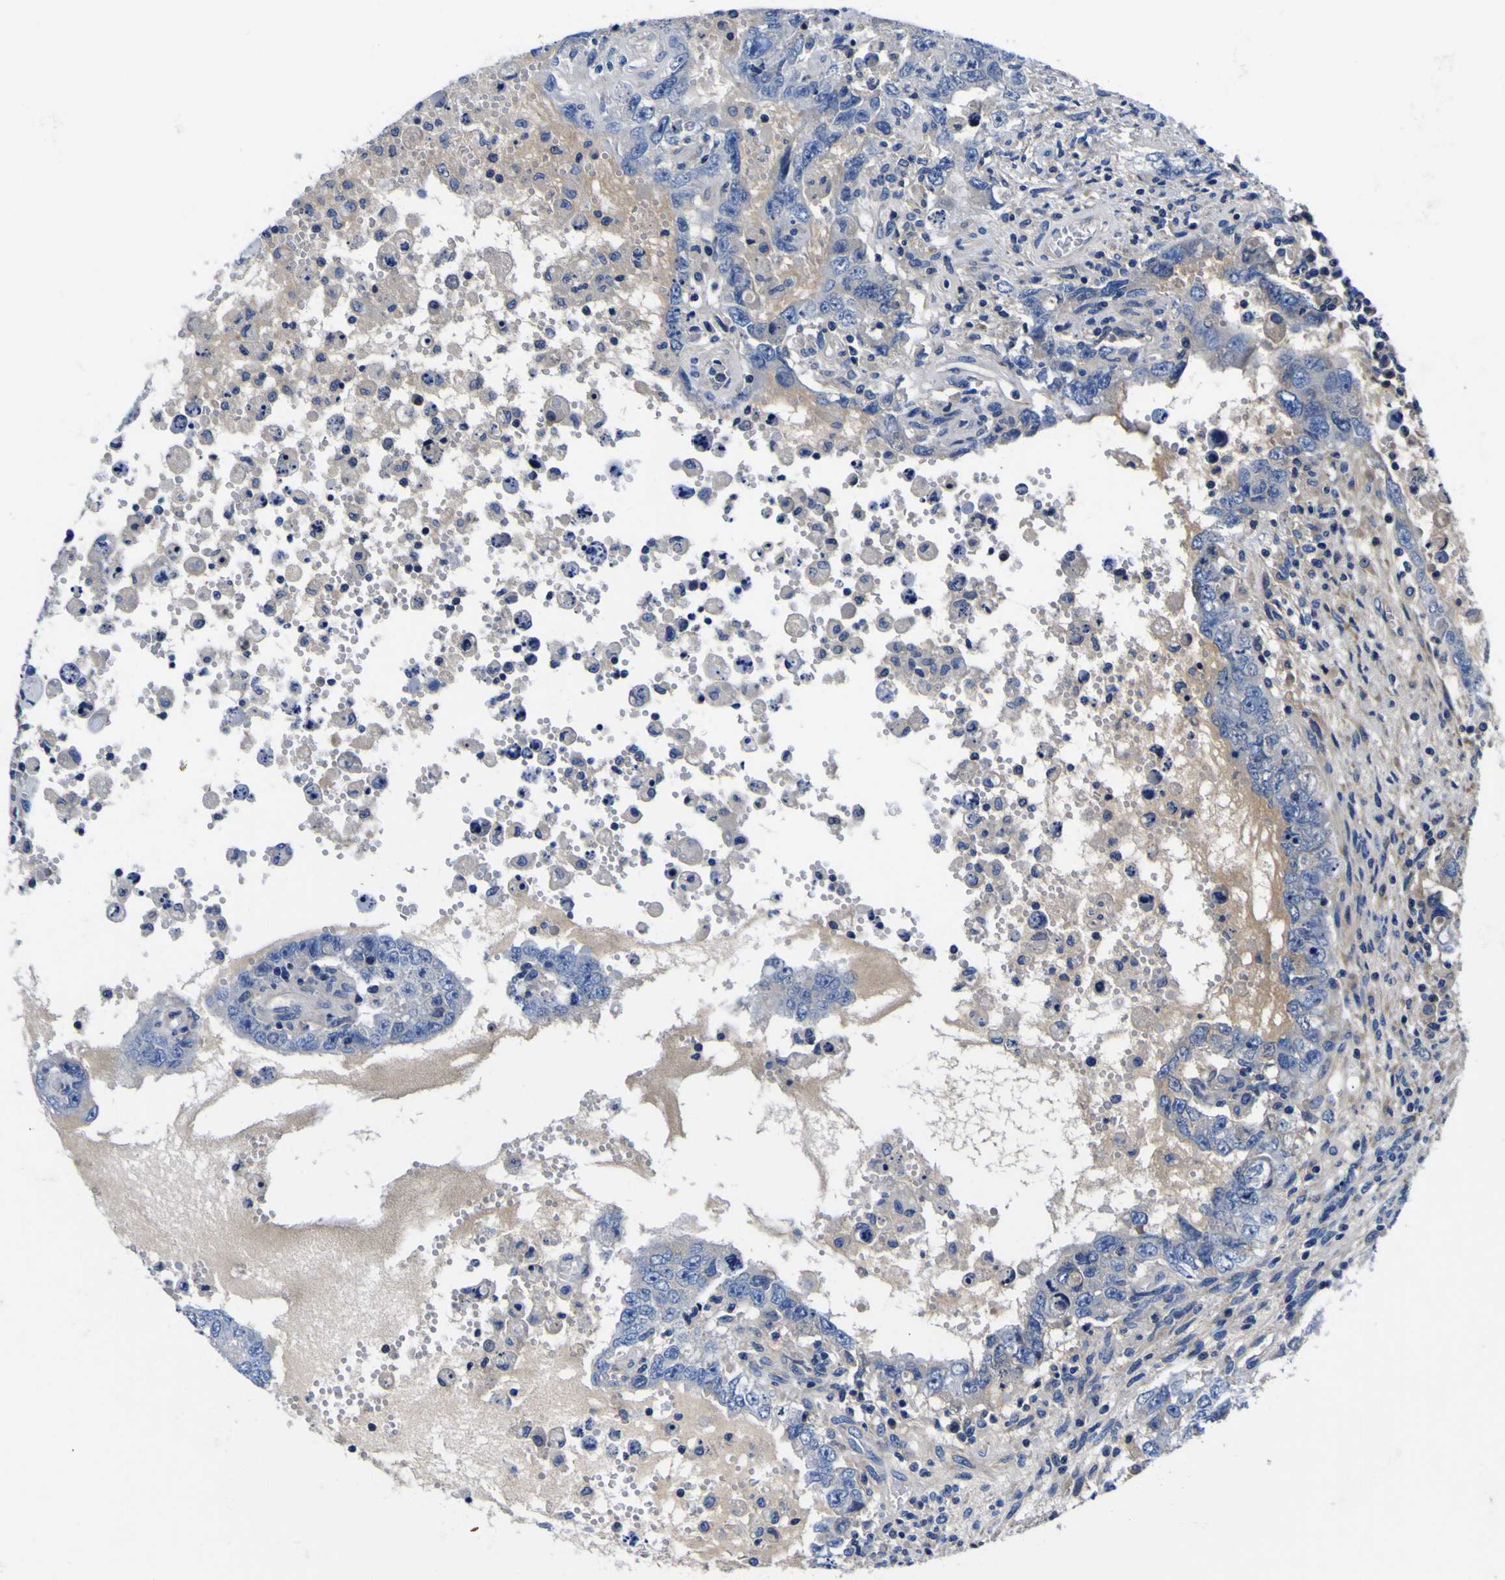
{"staining": {"intensity": "negative", "quantity": "none", "location": "none"}, "tissue": "testis cancer", "cell_type": "Tumor cells", "image_type": "cancer", "snomed": [{"axis": "morphology", "description": "Carcinoma, Embryonal, NOS"}, {"axis": "topography", "description": "Testis"}], "caption": "The micrograph demonstrates no significant expression in tumor cells of testis cancer (embryonal carcinoma). (Brightfield microscopy of DAB (3,3'-diaminobenzidine) immunohistochemistry at high magnification).", "gene": "VASN", "patient": {"sex": "male", "age": 26}}